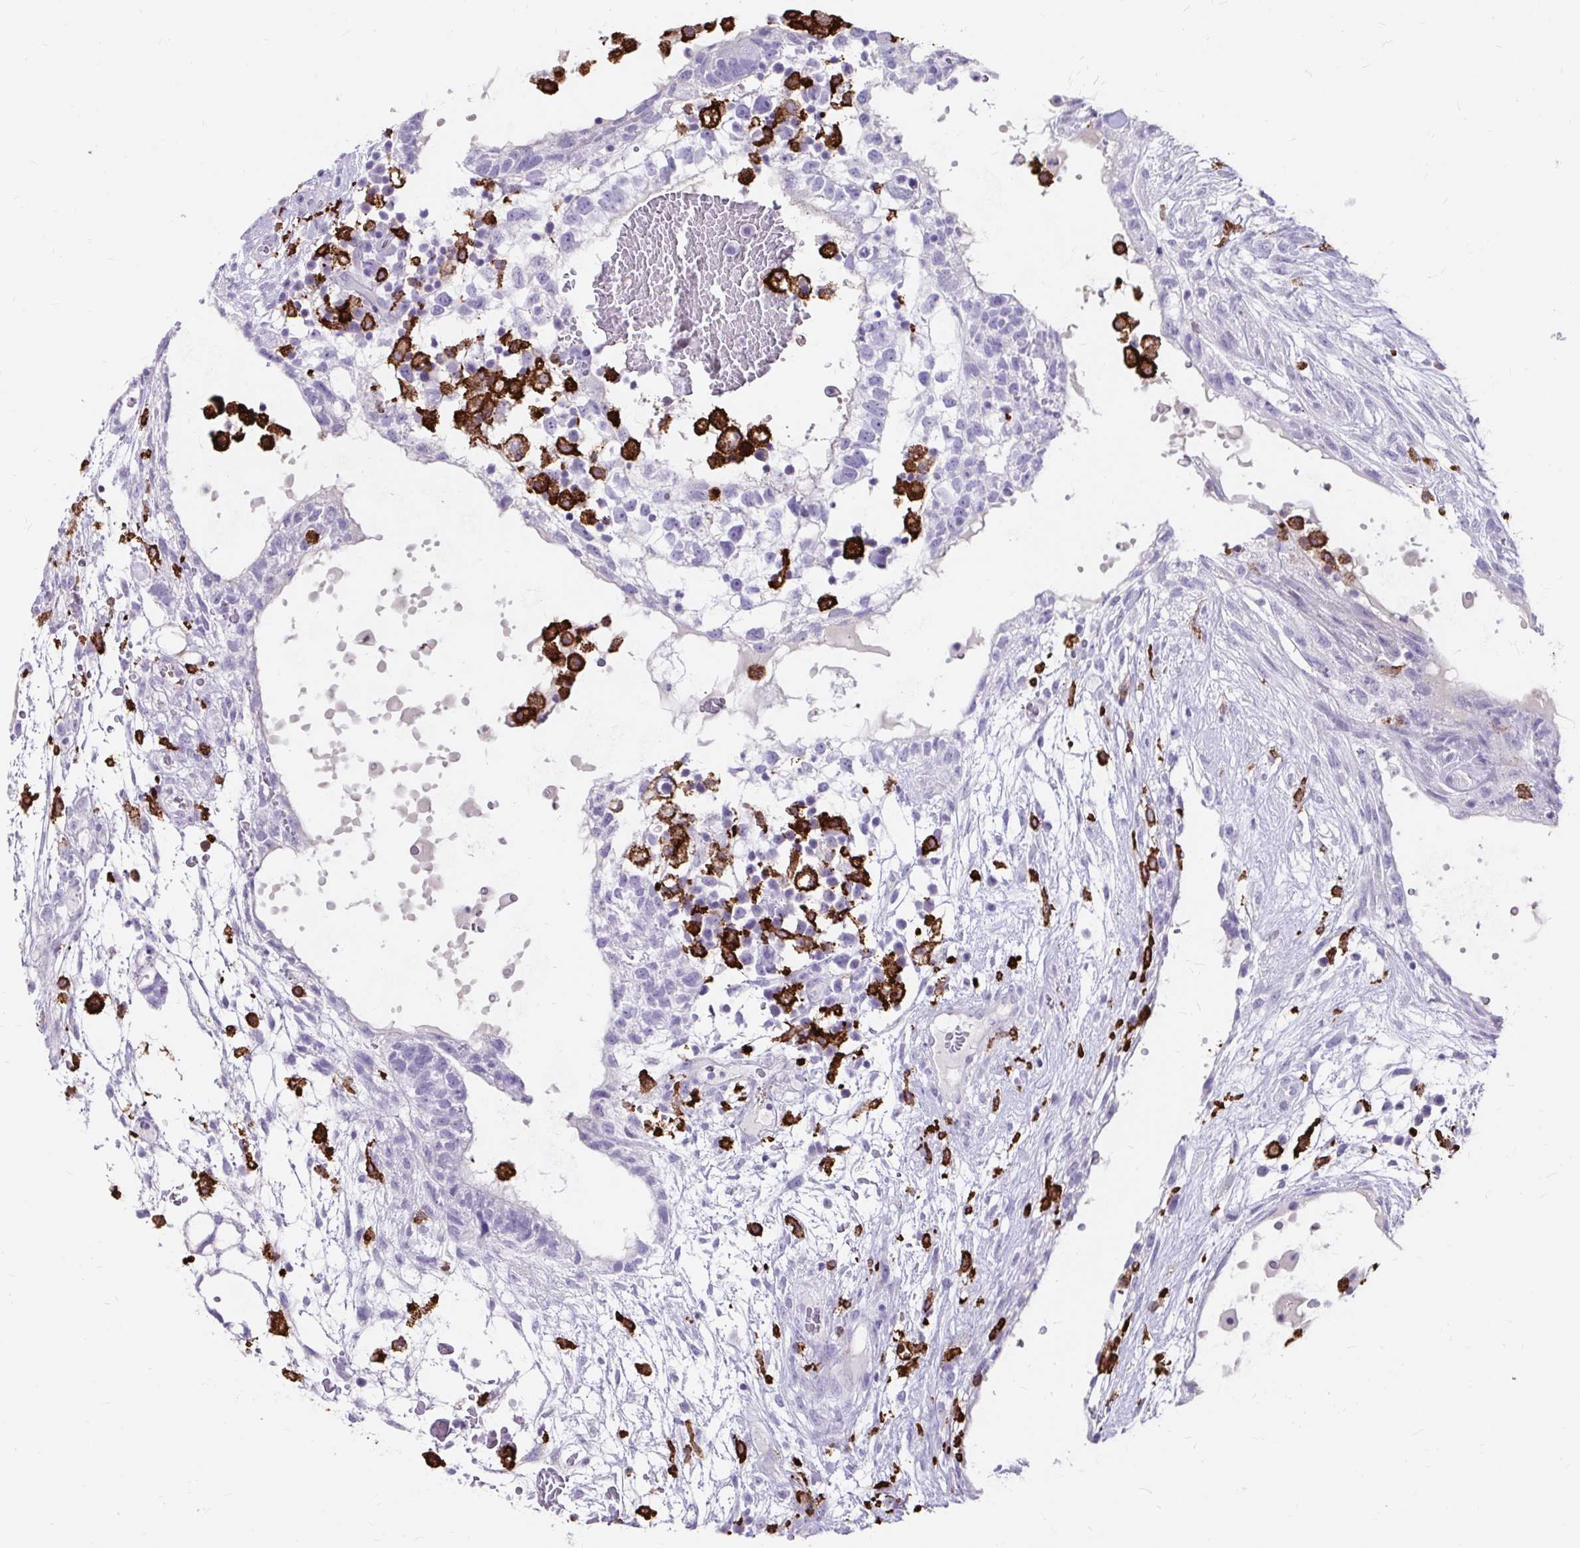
{"staining": {"intensity": "negative", "quantity": "none", "location": "none"}, "tissue": "testis cancer", "cell_type": "Tumor cells", "image_type": "cancer", "snomed": [{"axis": "morphology", "description": "Carcinoma, Embryonal, NOS"}, {"axis": "topography", "description": "Testis"}], "caption": "Tumor cells are negative for protein expression in human embryonal carcinoma (testis).", "gene": "CD163", "patient": {"sex": "male", "age": 32}}